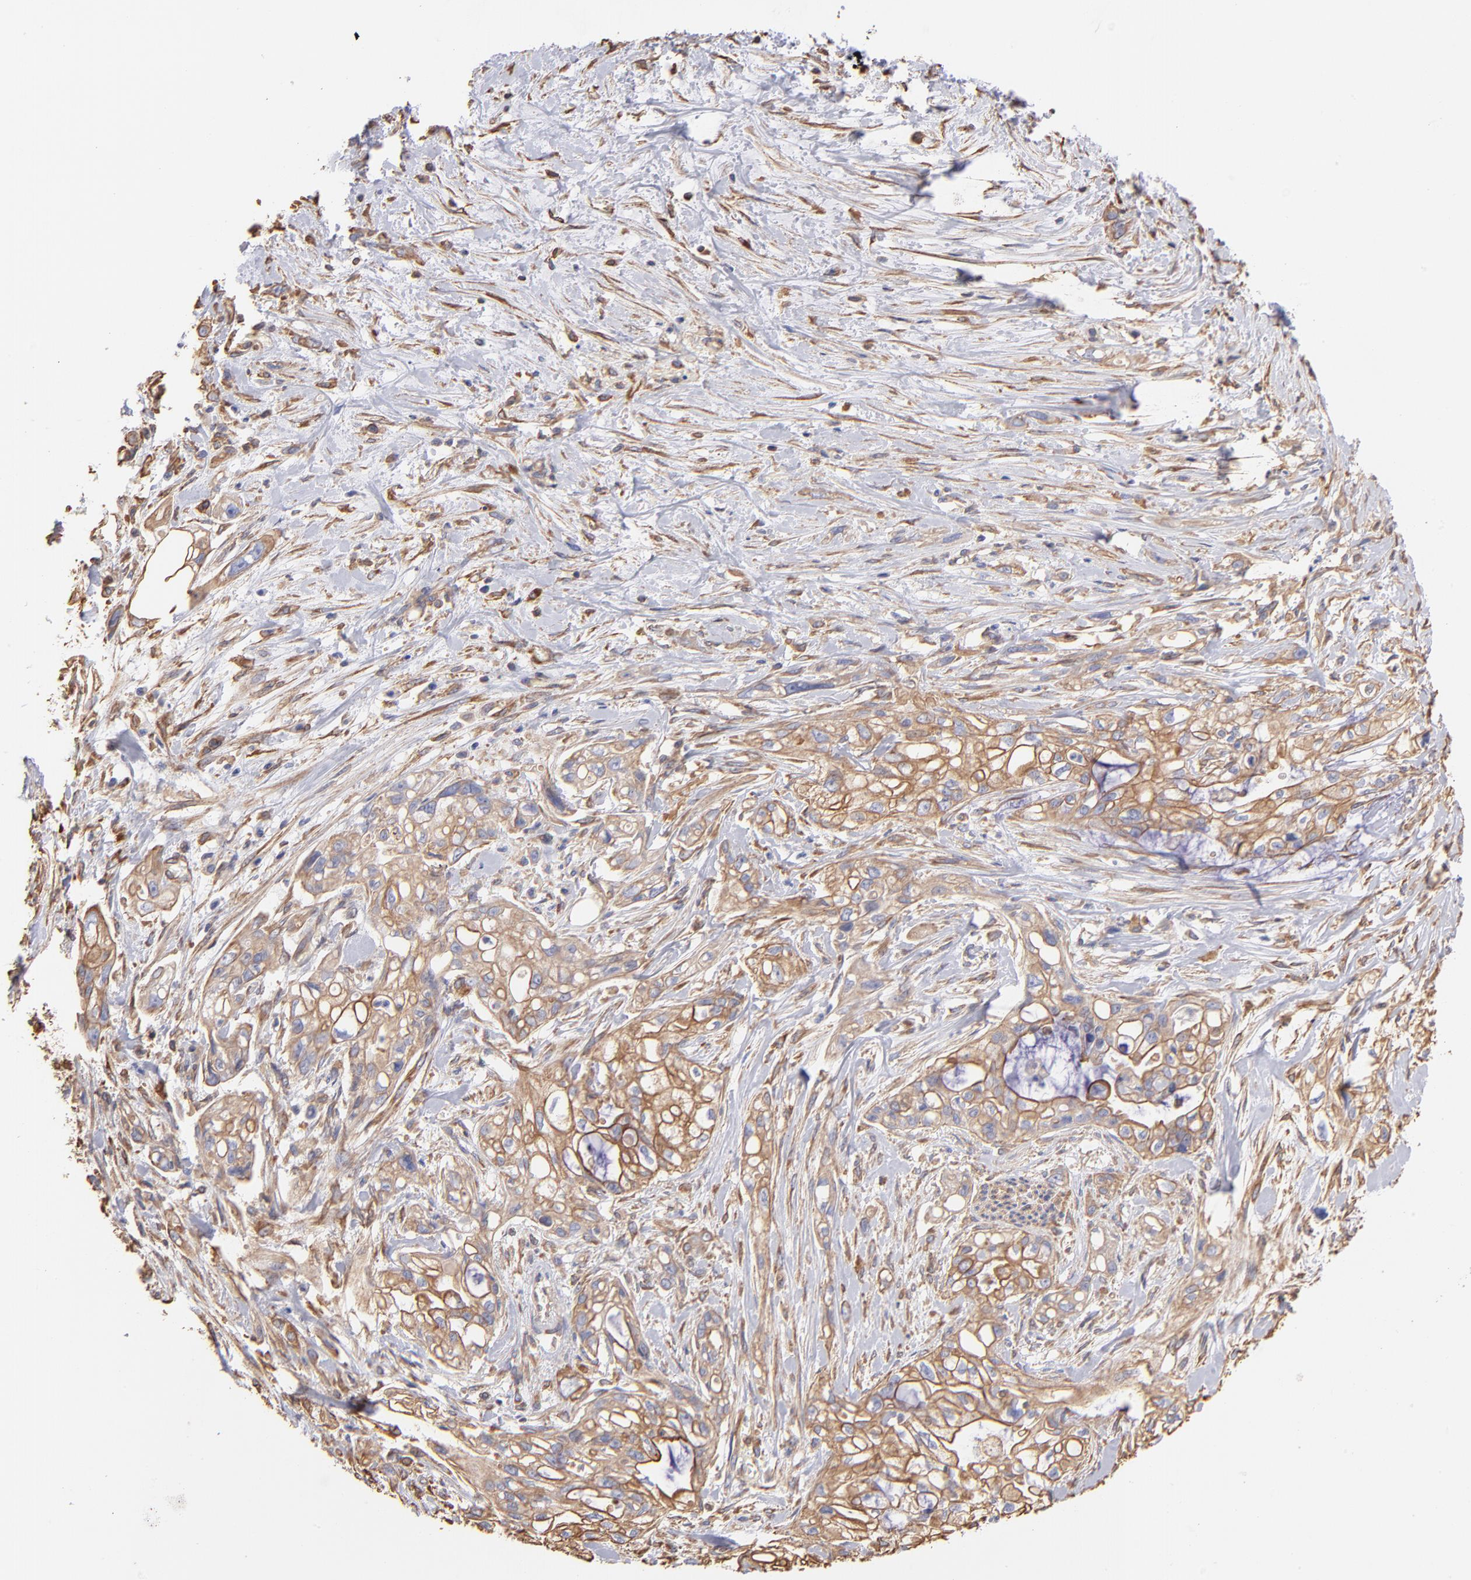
{"staining": {"intensity": "strong", "quantity": "25%-75%", "location": "cytoplasmic/membranous"}, "tissue": "pancreatic cancer", "cell_type": "Tumor cells", "image_type": "cancer", "snomed": [{"axis": "morphology", "description": "Normal tissue, NOS"}, {"axis": "topography", "description": "Pancreas"}], "caption": "Protein expression analysis of human pancreatic cancer reveals strong cytoplasmic/membranous expression in about 25%-75% of tumor cells.", "gene": "PLEC", "patient": {"sex": "male", "age": 42}}